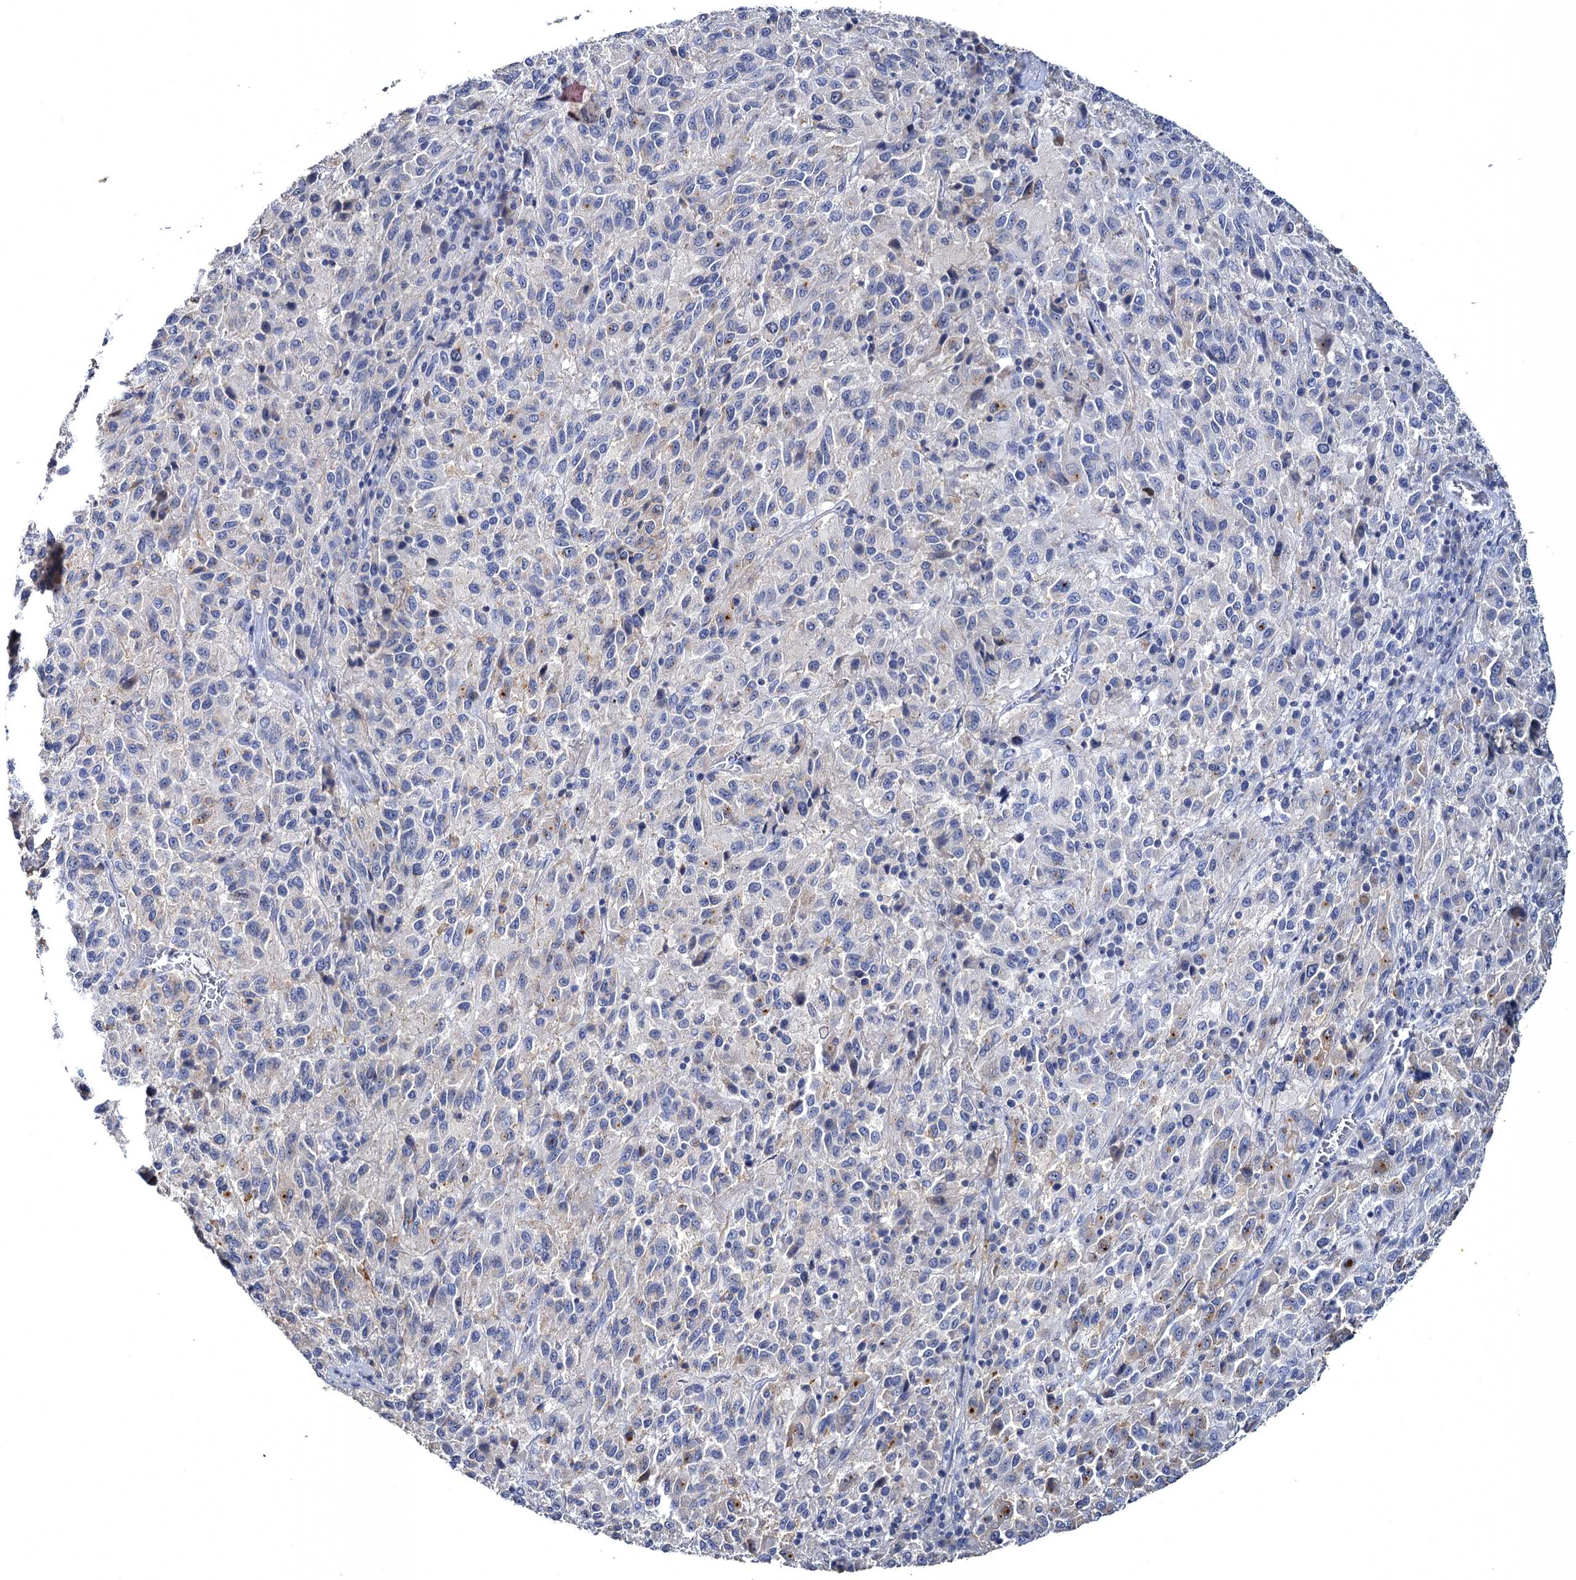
{"staining": {"intensity": "negative", "quantity": "none", "location": "none"}, "tissue": "melanoma", "cell_type": "Tumor cells", "image_type": "cancer", "snomed": [{"axis": "morphology", "description": "Malignant melanoma, Metastatic site"}, {"axis": "topography", "description": "Lung"}], "caption": "An image of malignant melanoma (metastatic site) stained for a protein exhibits no brown staining in tumor cells.", "gene": "ATP9A", "patient": {"sex": "male", "age": 64}}